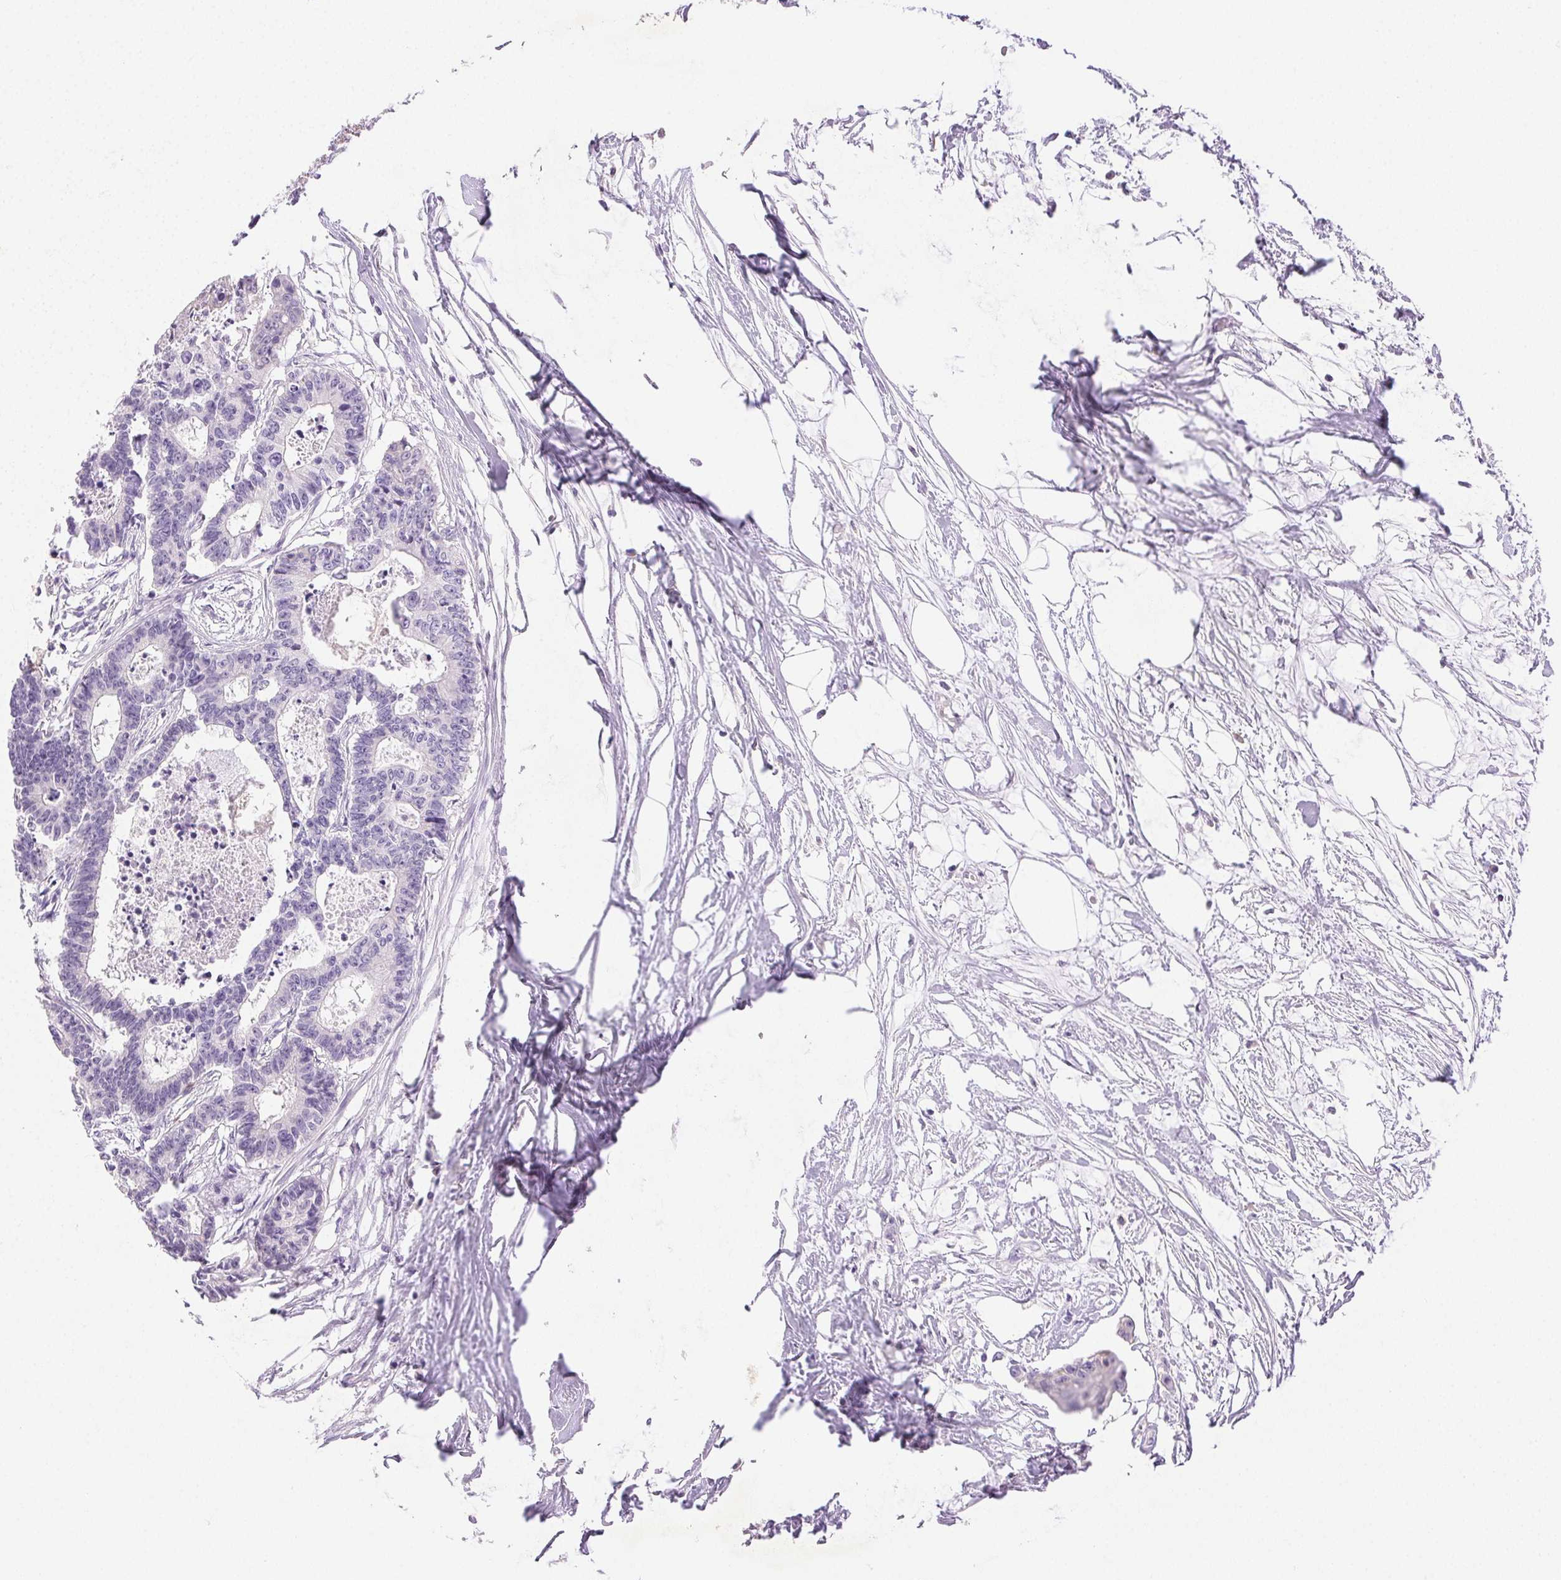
{"staining": {"intensity": "negative", "quantity": "none", "location": "none"}, "tissue": "colorectal cancer", "cell_type": "Tumor cells", "image_type": "cancer", "snomed": [{"axis": "morphology", "description": "Adenocarcinoma, NOS"}, {"axis": "topography", "description": "Rectum"}], "caption": "Histopathology image shows no protein staining in tumor cells of colorectal cancer tissue.", "gene": "EMX2", "patient": {"sex": "male", "age": 57}}